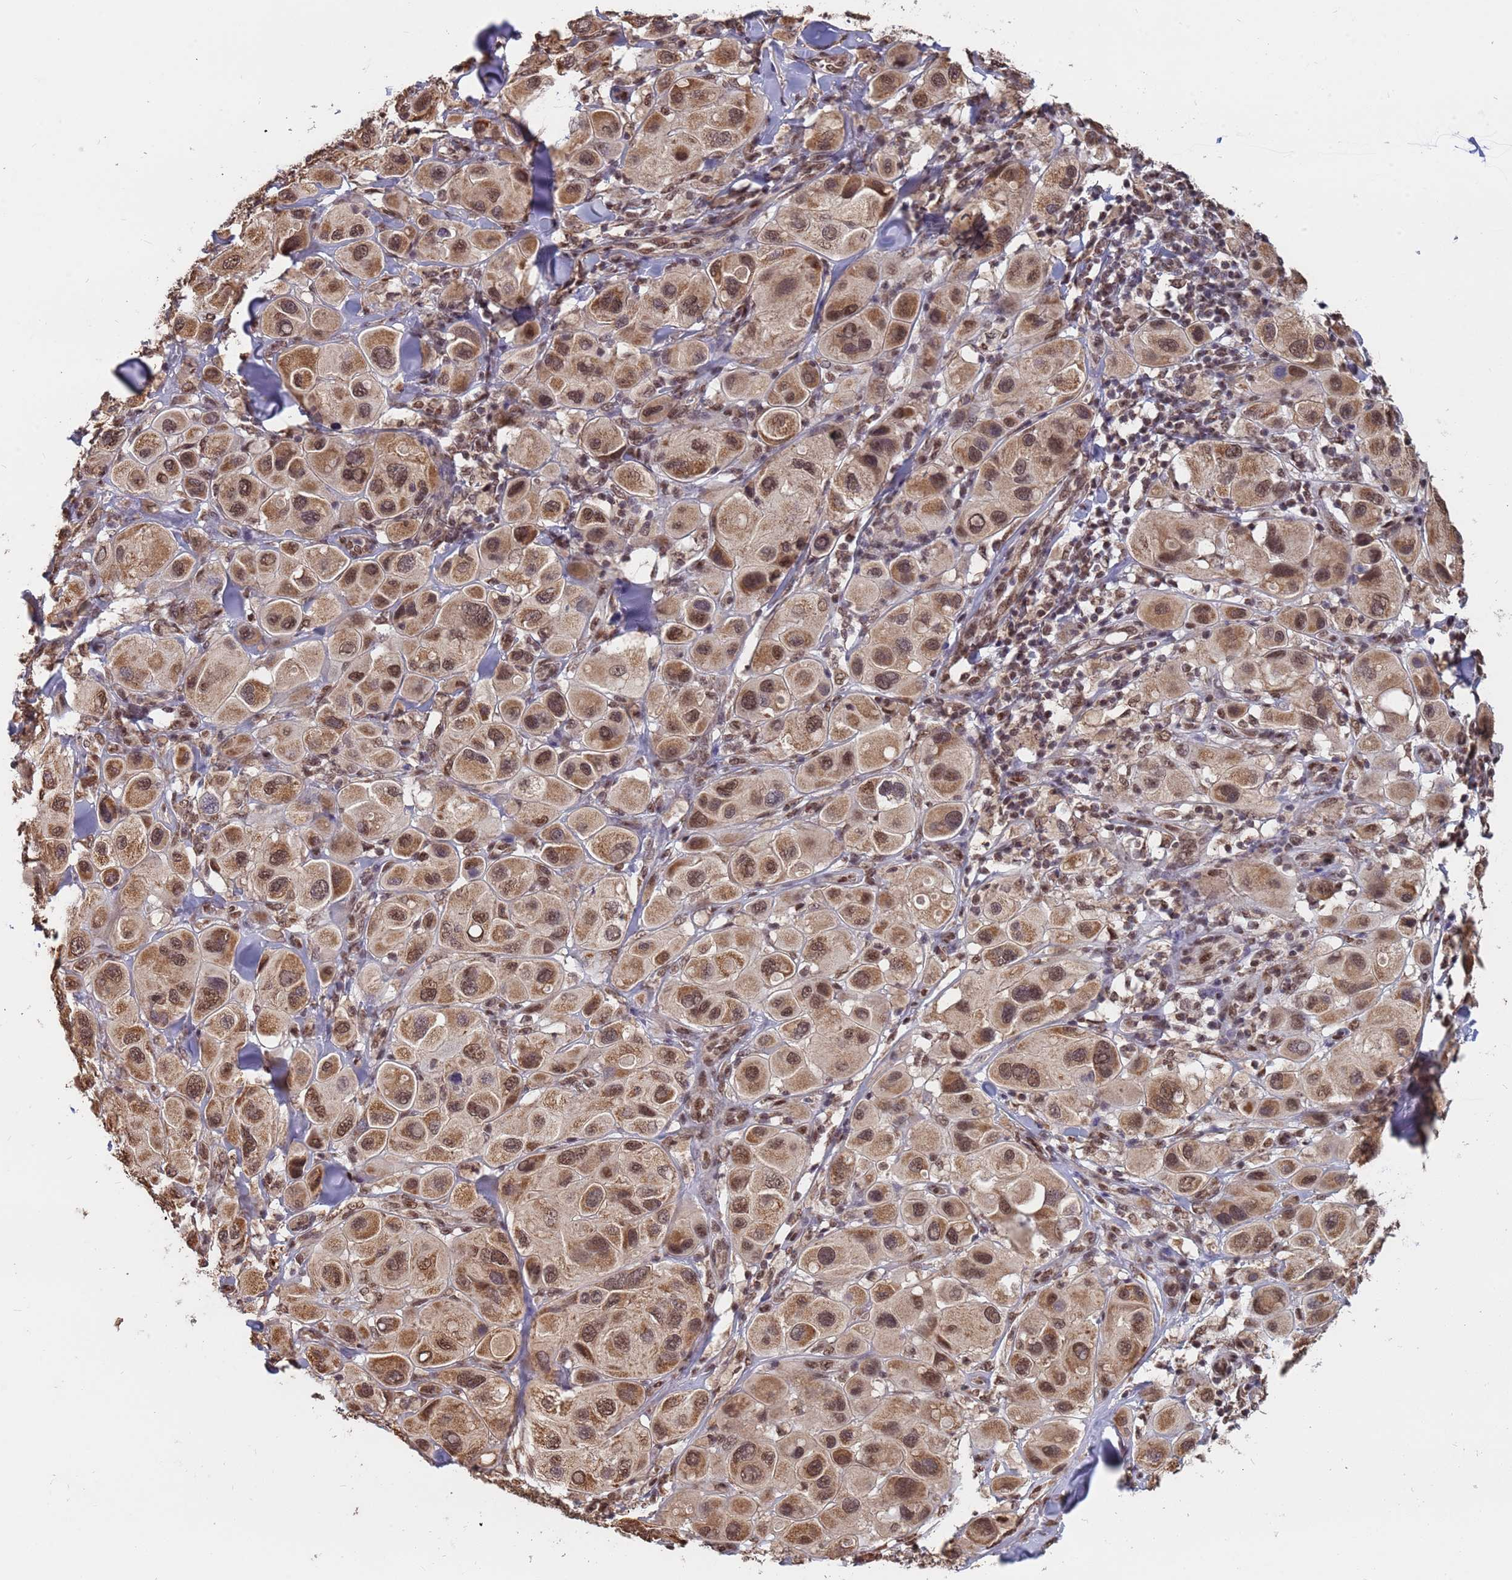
{"staining": {"intensity": "moderate", "quantity": ">75%", "location": "cytoplasmic/membranous,nuclear"}, "tissue": "melanoma", "cell_type": "Tumor cells", "image_type": "cancer", "snomed": [{"axis": "morphology", "description": "Malignant melanoma, Metastatic site"}, {"axis": "topography", "description": "Skin"}], "caption": "This micrograph reveals immunohistochemistry staining of human malignant melanoma (metastatic site), with medium moderate cytoplasmic/membranous and nuclear staining in about >75% of tumor cells.", "gene": "DENND2B", "patient": {"sex": "male", "age": 41}}